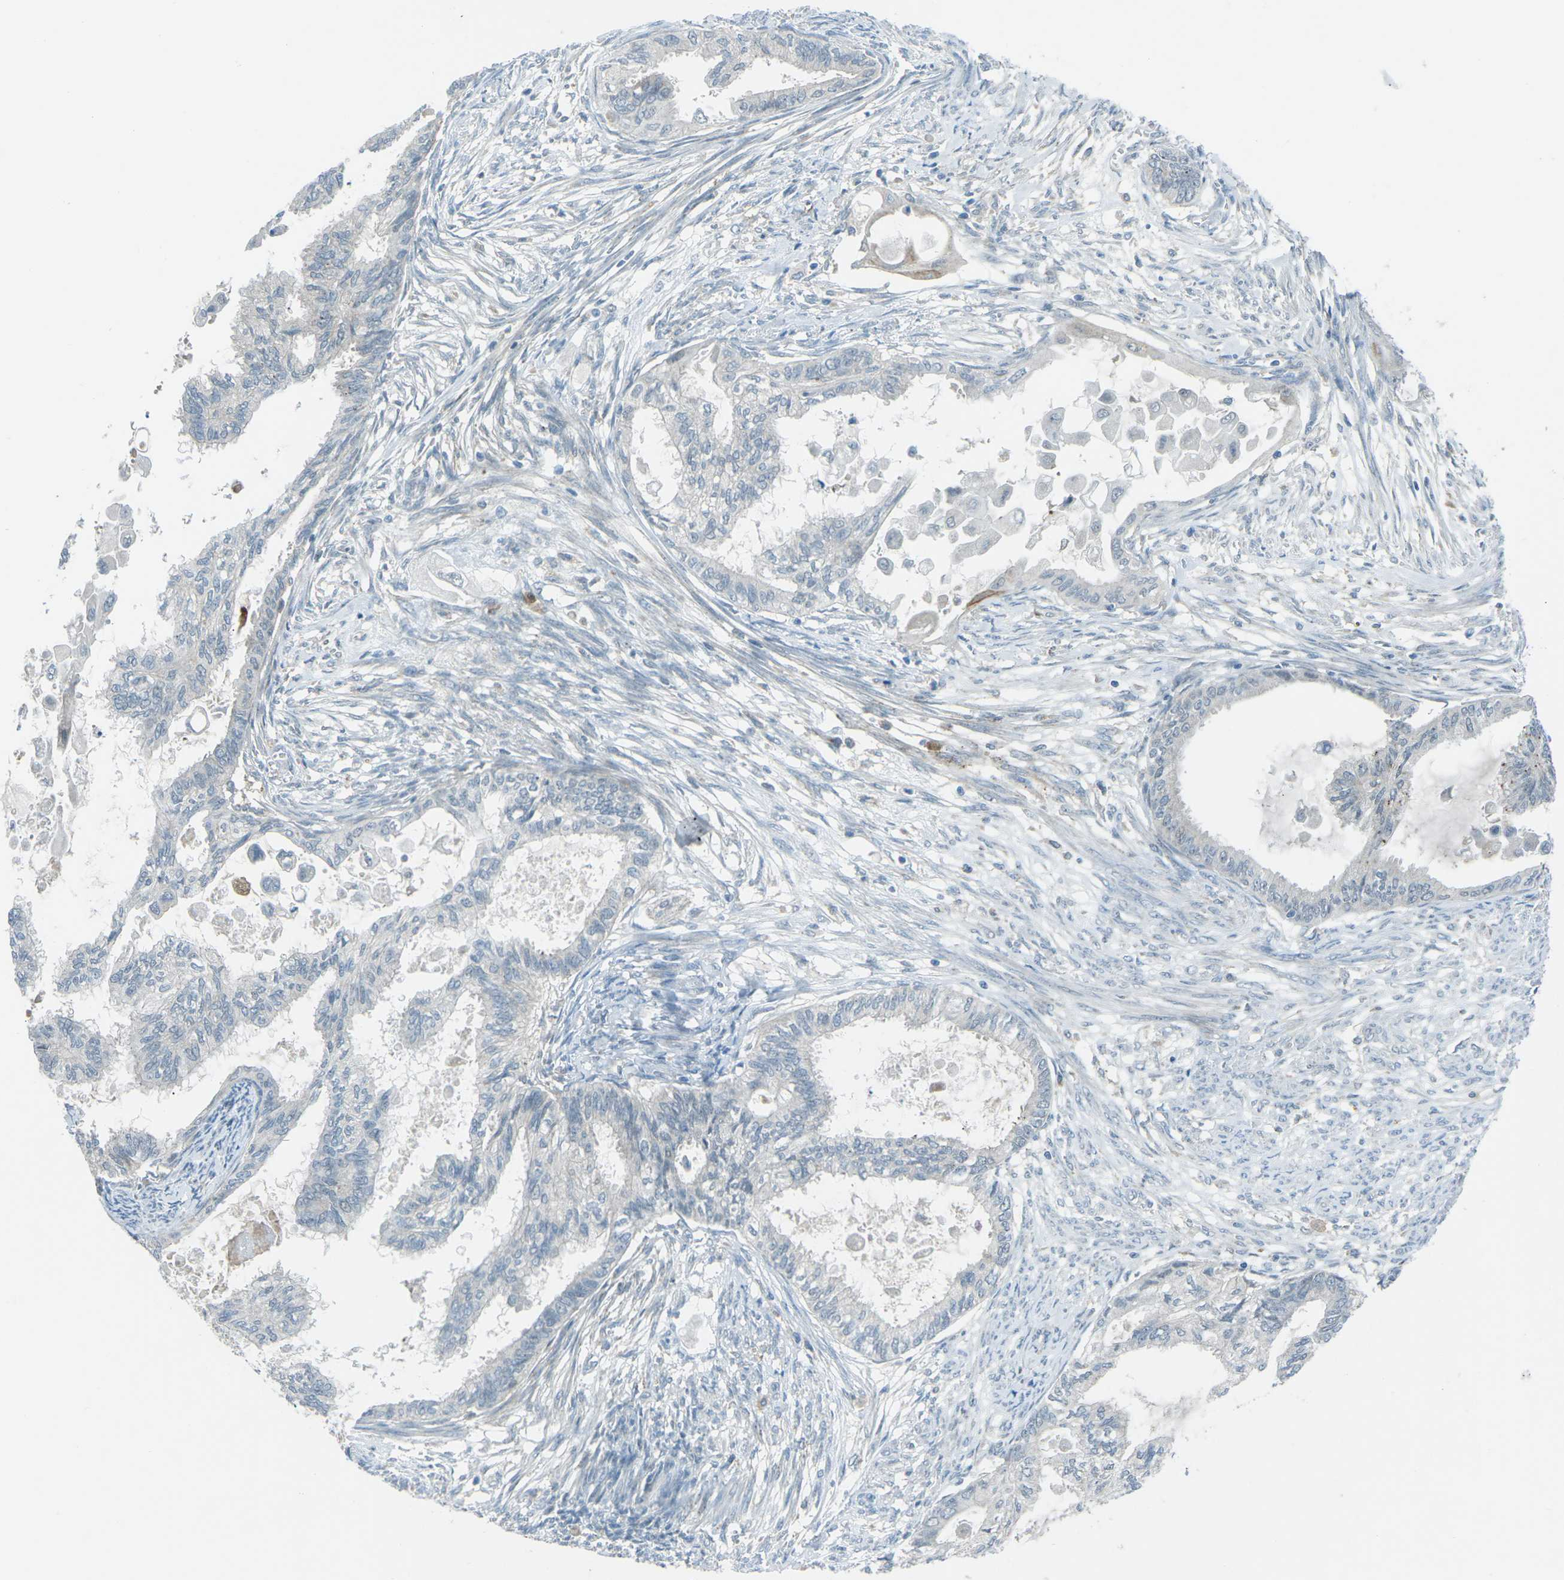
{"staining": {"intensity": "negative", "quantity": "none", "location": "none"}, "tissue": "cervical cancer", "cell_type": "Tumor cells", "image_type": "cancer", "snomed": [{"axis": "morphology", "description": "Normal tissue, NOS"}, {"axis": "morphology", "description": "Adenocarcinoma, NOS"}, {"axis": "topography", "description": "Cervix"}, {"axis": "topography", "description": "Endometrium"}], "caption": "Adenocarcinoma (cervical) was stained to show a protein in brown. There is no significant staining in tumor cells.", "gene": "PRKCA", "patient": {"sex": "female", "age": 86}}